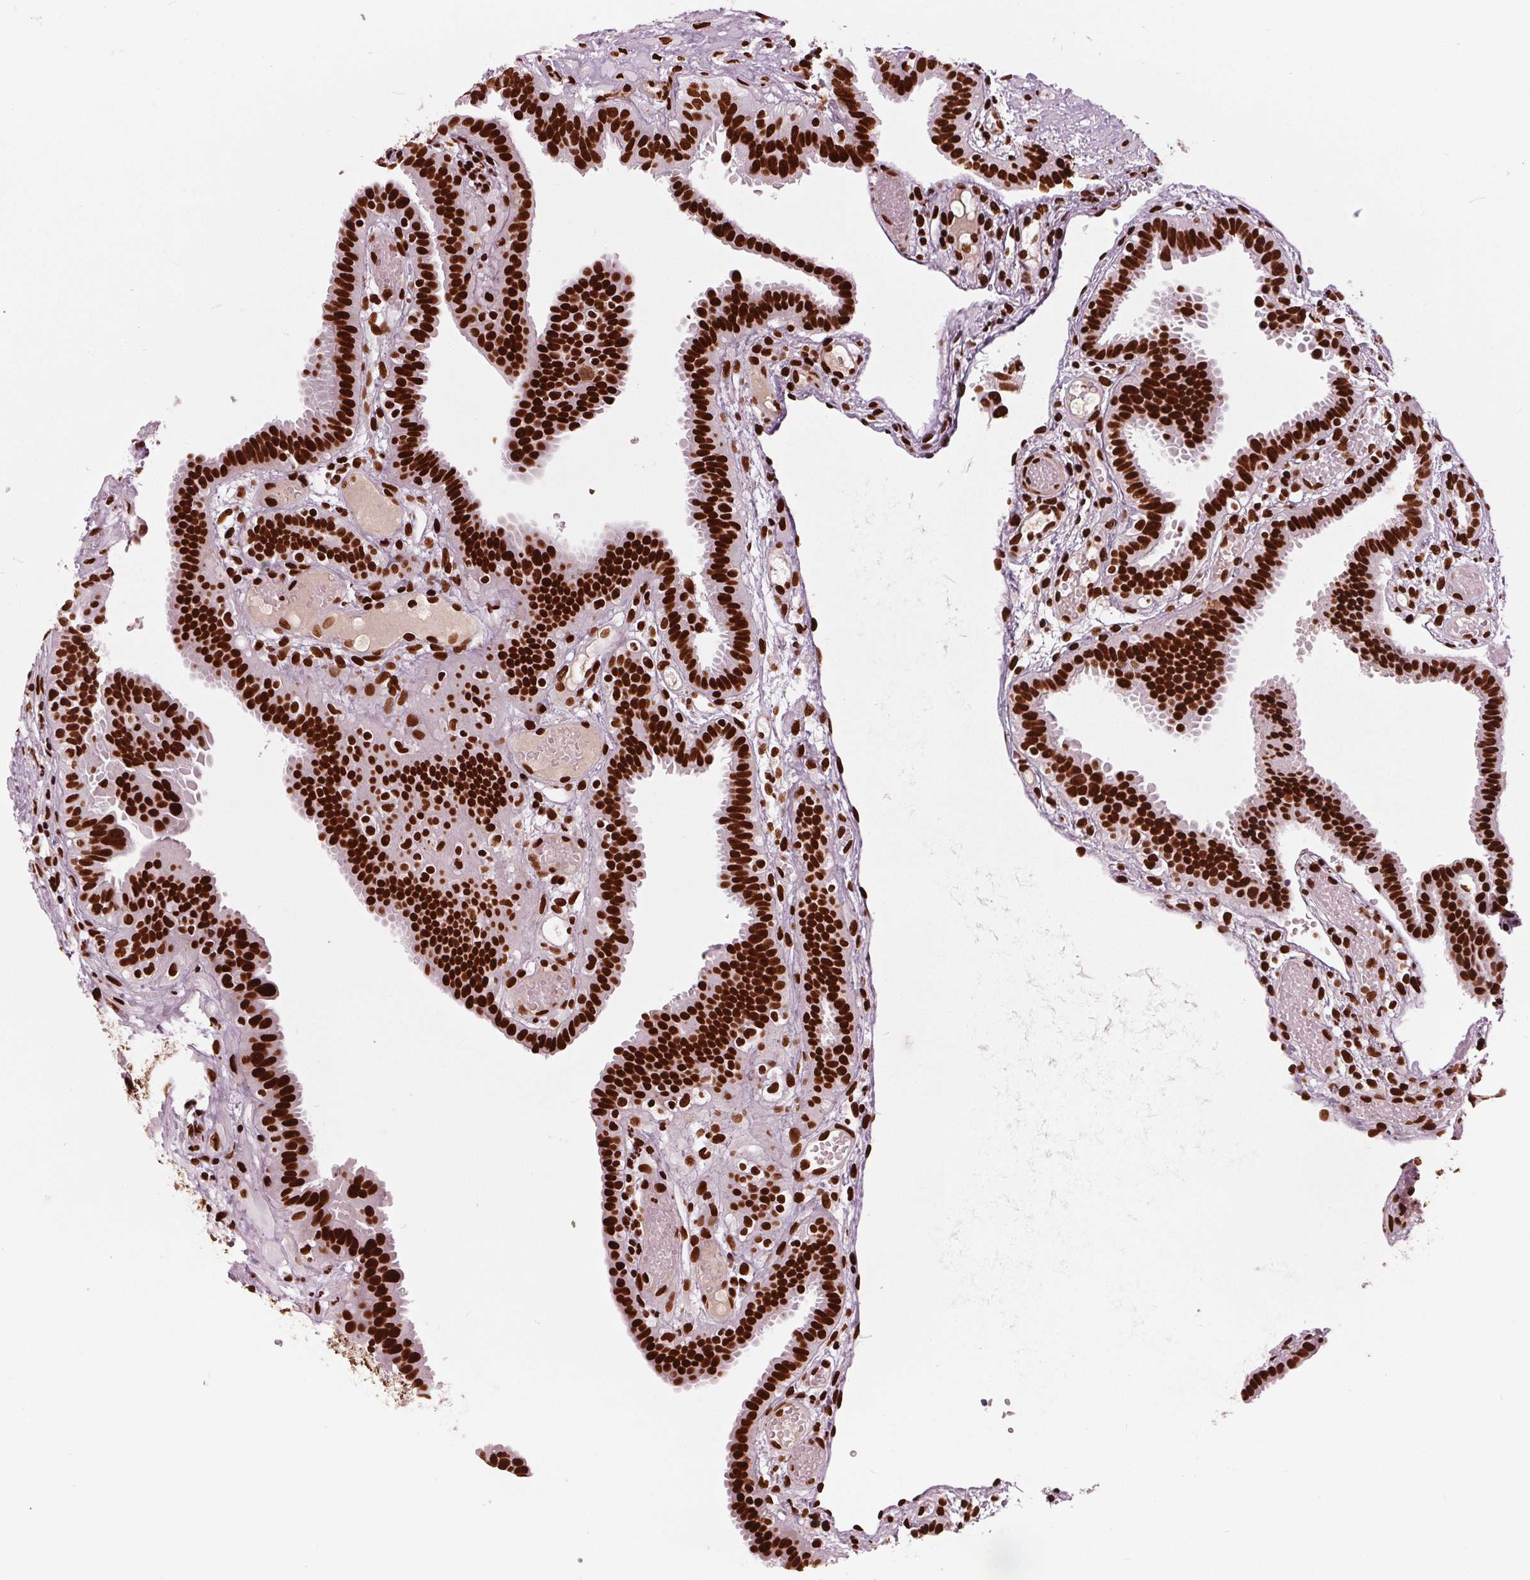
{"staining": {"intensity": "strong", "quantity": ">75%", "location": "nuclear"}, "tissue": "fallopian tube", "cell_type": "Glandular cells", "image_type": "normal", "snomed": [{"axis": "morphology", "description": "Normal tissue, NOS"}, {"axis": "topography", "description": "Fallopian tube"}], "caption": "Normal fallopian tube was stained to show a protein in brown. There is high levels of strong nuclear expression in about >75% of glandular cells. (Brightfield microscopy of DAB IHC at high magnification).", "gene": "BRD4", "patient": {"sex": "female", "age": 37}}